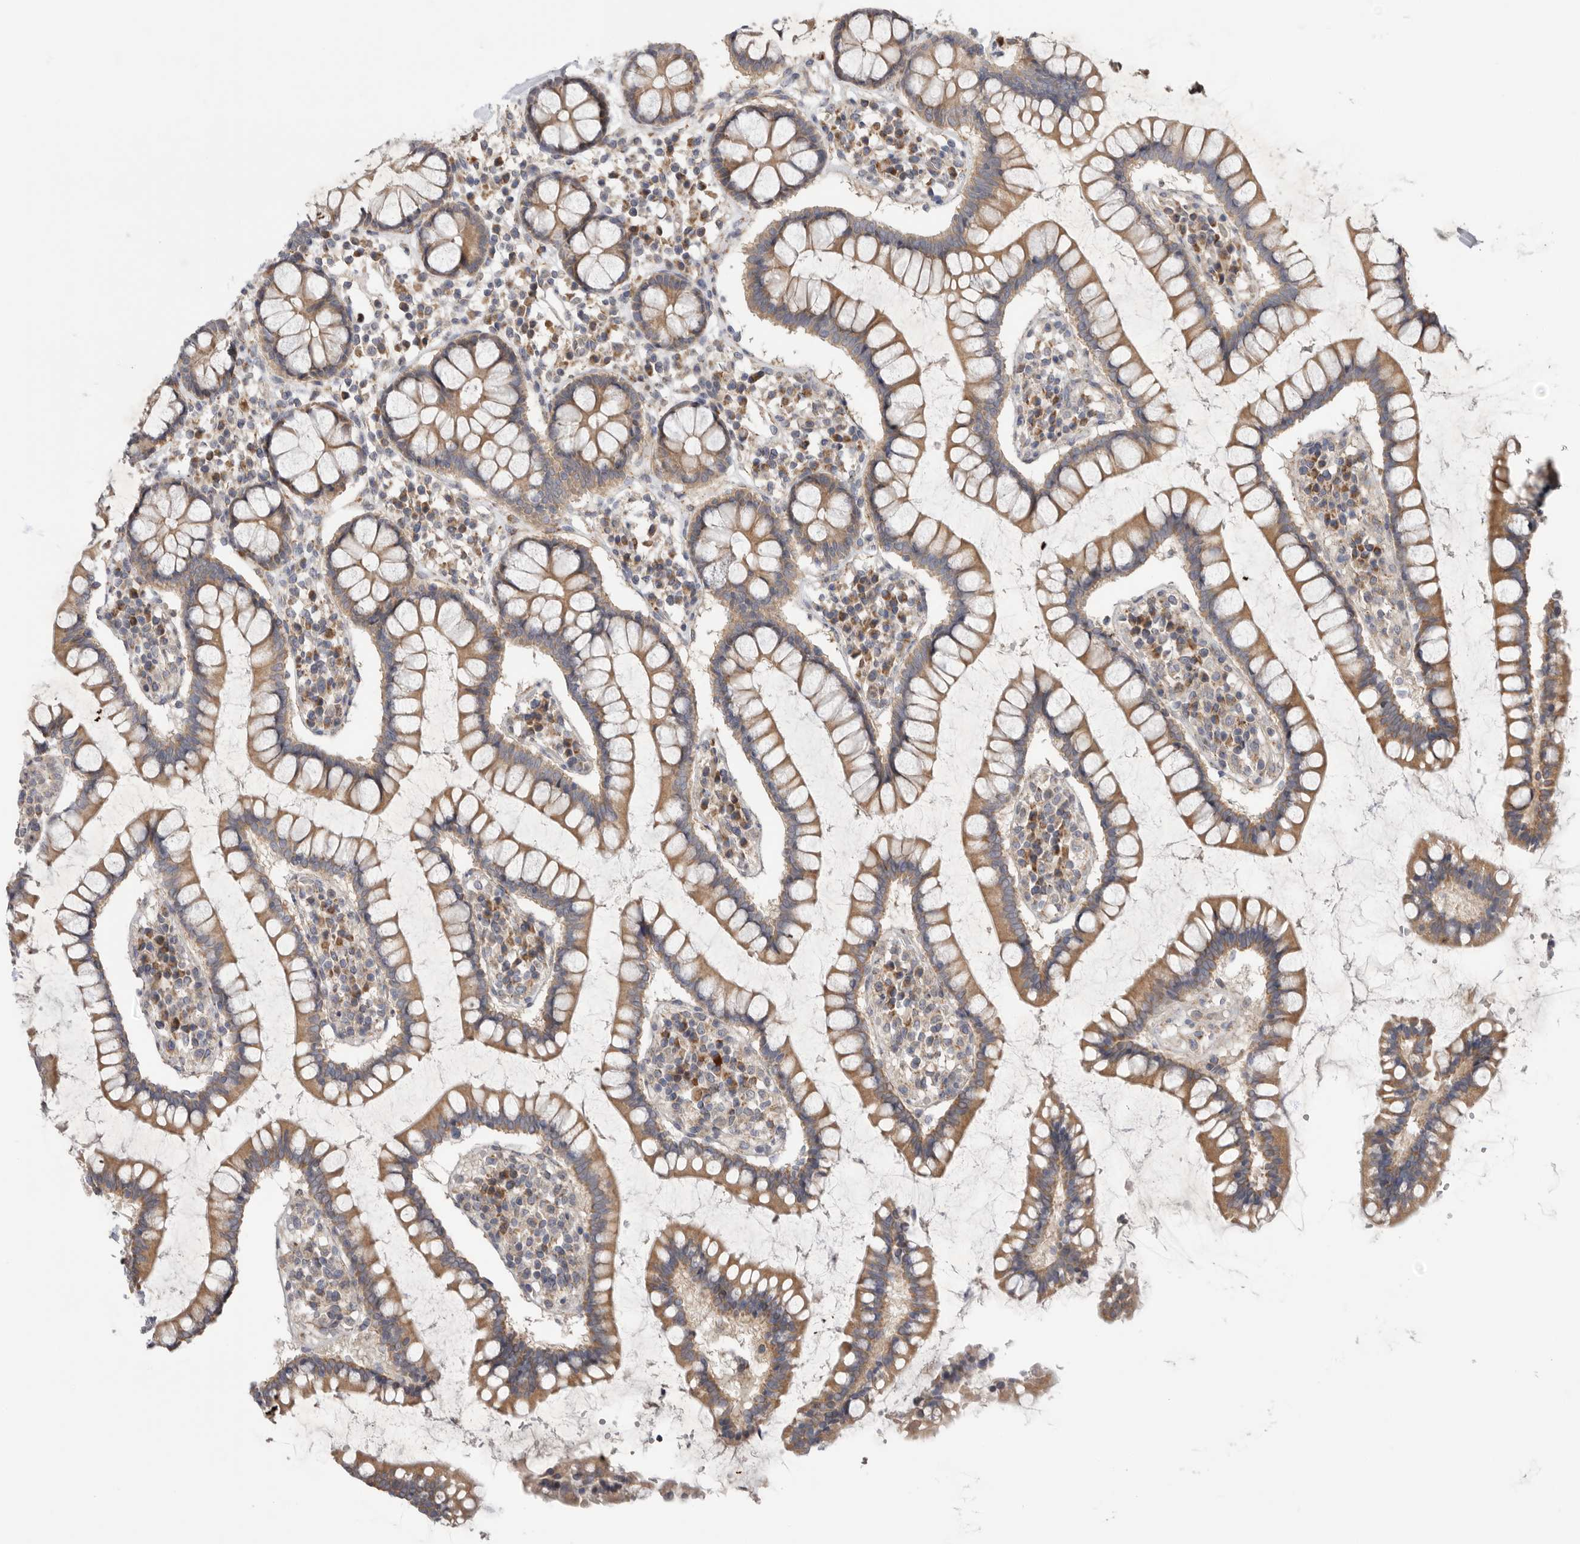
{"staining": {"intensity": "moderate", "quantity": ">75%", "location": "cytoplasmic/membranous"}, "tissue": "colon", "cell_type": "Endothelial cells", "image_type": "normal", "snomed": [{"axis": "morphology", "description": "Normal tissue, NOS"}, {"axis": "topography", "description": "Colon"}], "caption": "Brown immunohistochemical staining in benign human colon exhibits moderate cytoplasmic/membranous expression in approximately >75% of endothelial cells.", "gene": "MTFR1L", "patient": {"sex": "female", "age": 79}}